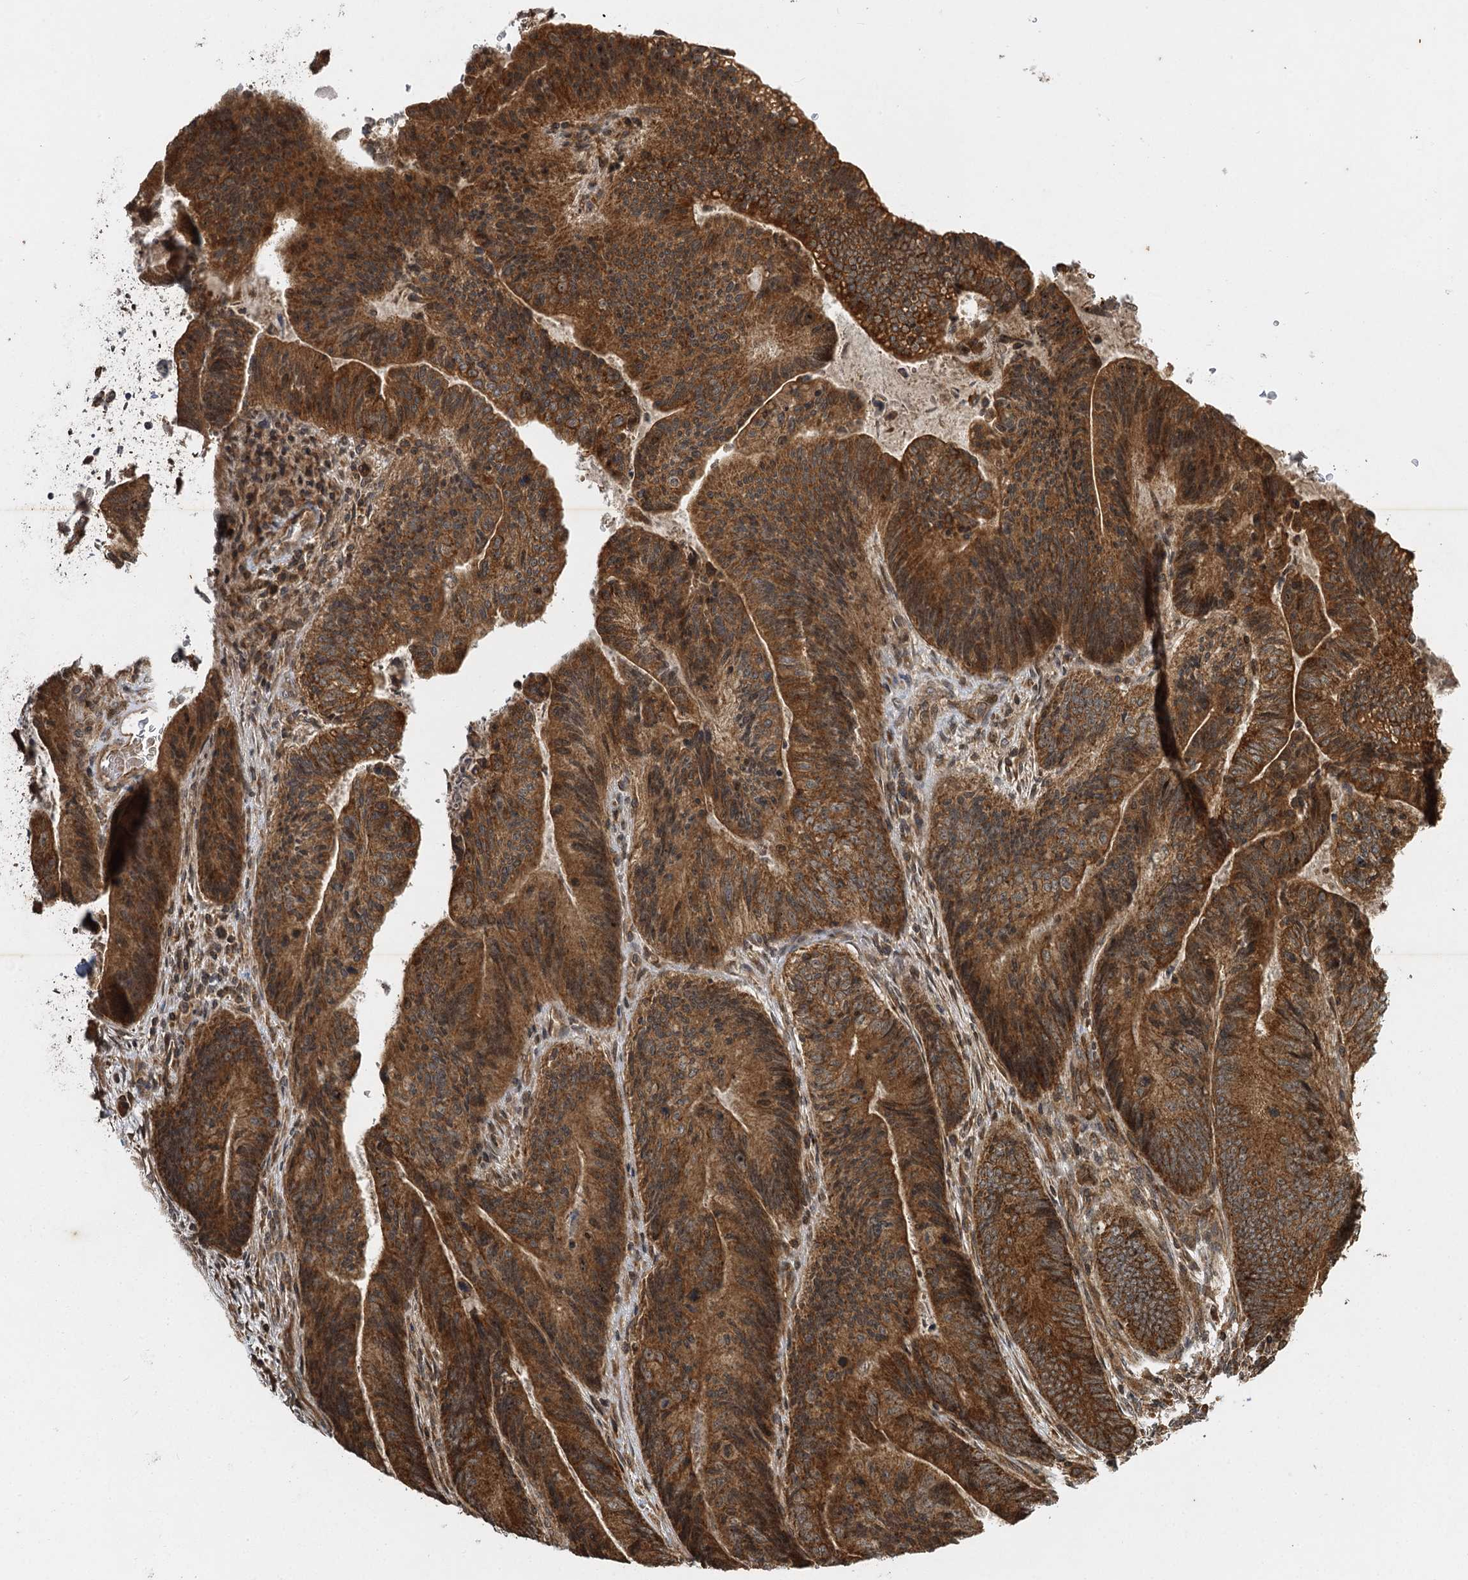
{"staining": {"intensity": "strong", "quantity": ">75%", "location": "cytoplasmic/membranous"}, "tissue": "colorectal cancer", "cell_type": "Tumor cells", "image_type": "cancer", "snomed": [{"axis": "morphology", "description": "Adenocarcinoma, NOS"}, {"axis": "topography", "description": "Colon"}], "caption": "Tumor cells show strong cytoplasmic/membranous positivity in about >75% of cells in adenocarcinoma (colorectal).", "gene": "IL11RA", "patient": {"sex": "female", "age": 67}}